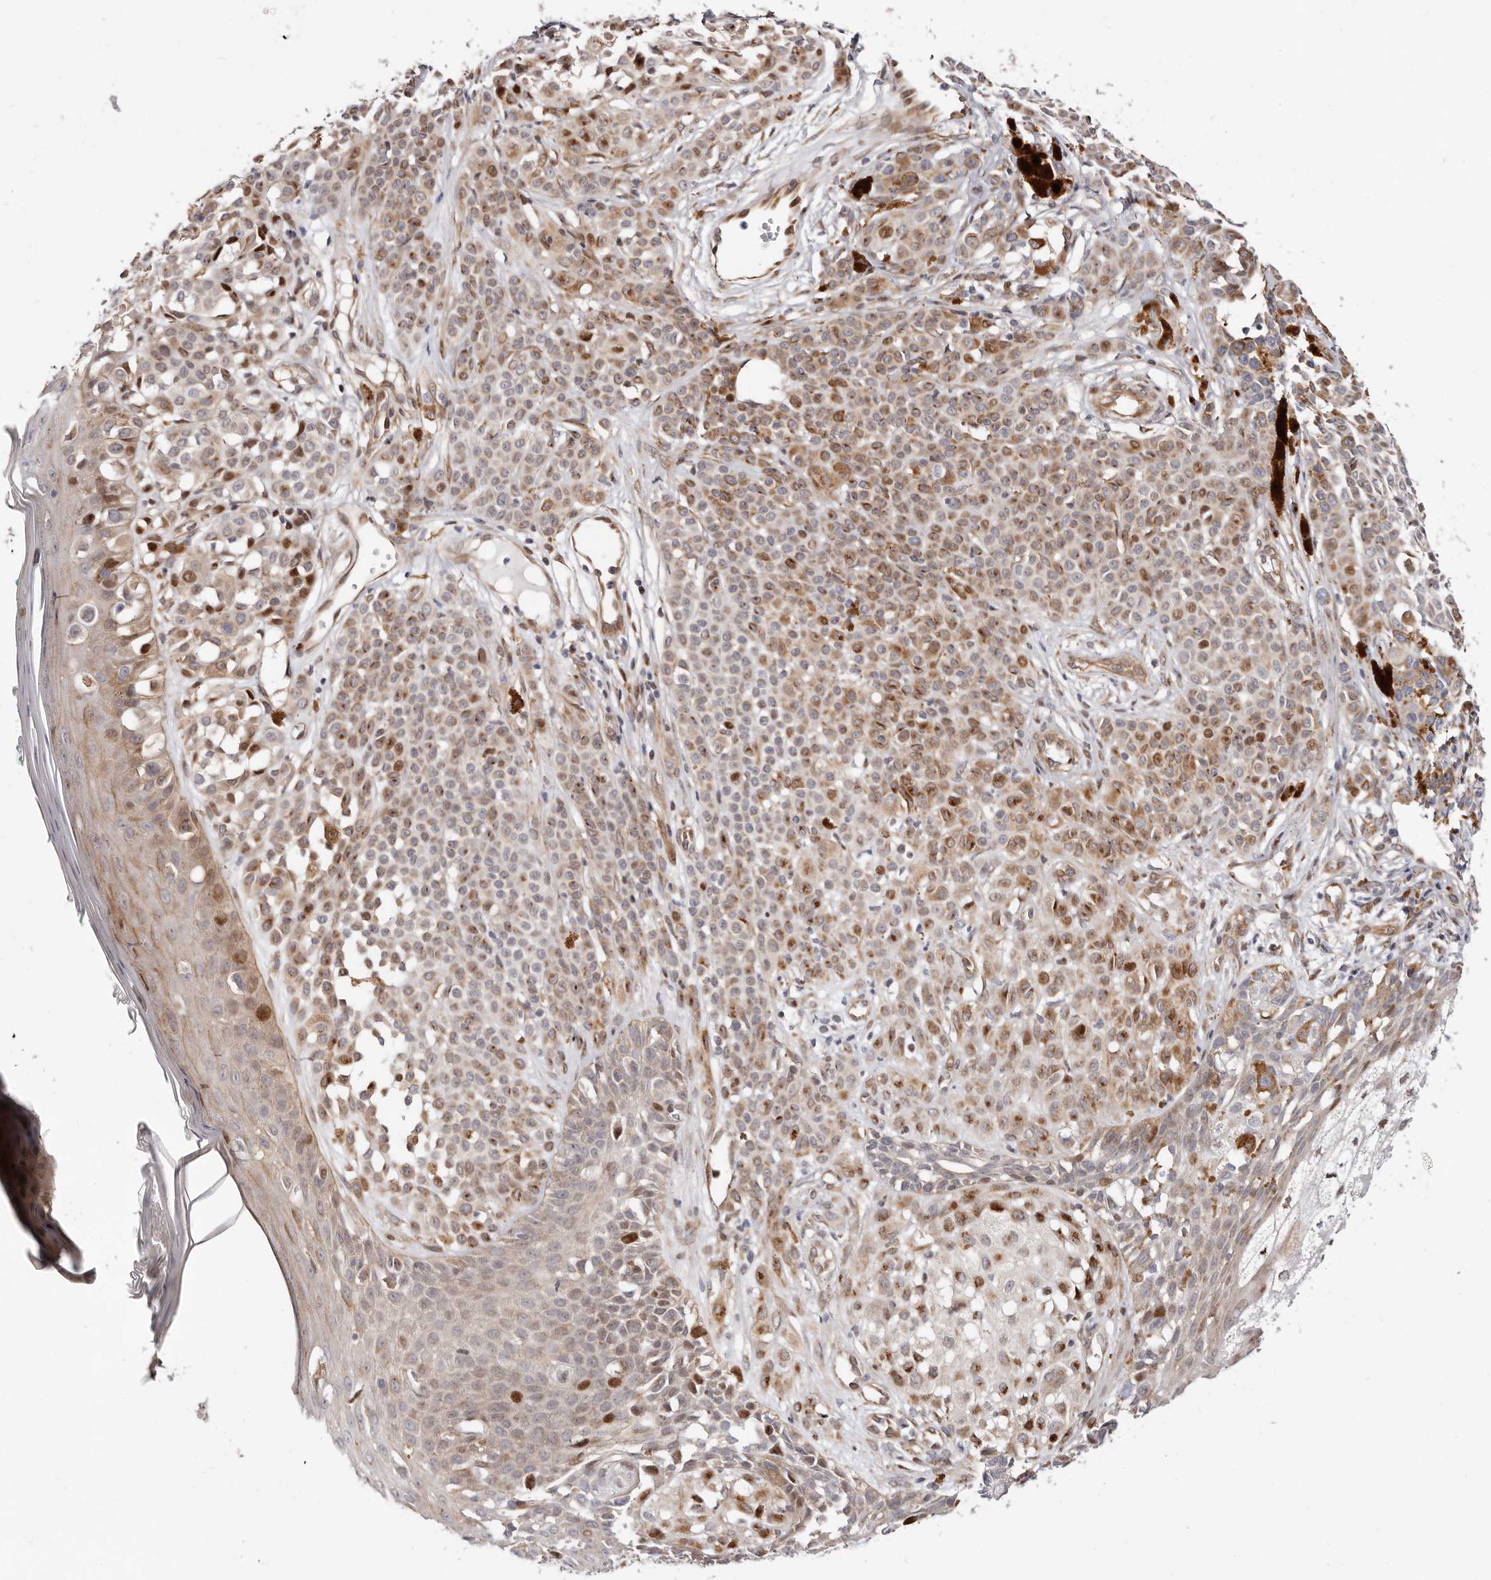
{"staining": {"intensity": "moderate", "quantity": "<25%", "location": "cytoplasmic/membranous,nuclear"}, "tissue": "melanoma", "cell_type": "Tumor cells", "image_type": "cancer", "snomed": [{"axis": "morphology", "description": "Malignant melanoma, NOS"}, {"axis": "topography", "description": "Skin of leg"}], "caption": "Immunohistochemical staining of malignant melanoma demonstrates low levels of moderate cytoplasmic/membranous and nuclear protein staining in about <25% of tumor cells.", "gene": "EPHX3", "patient": {"sex": "female", "age": 72}}